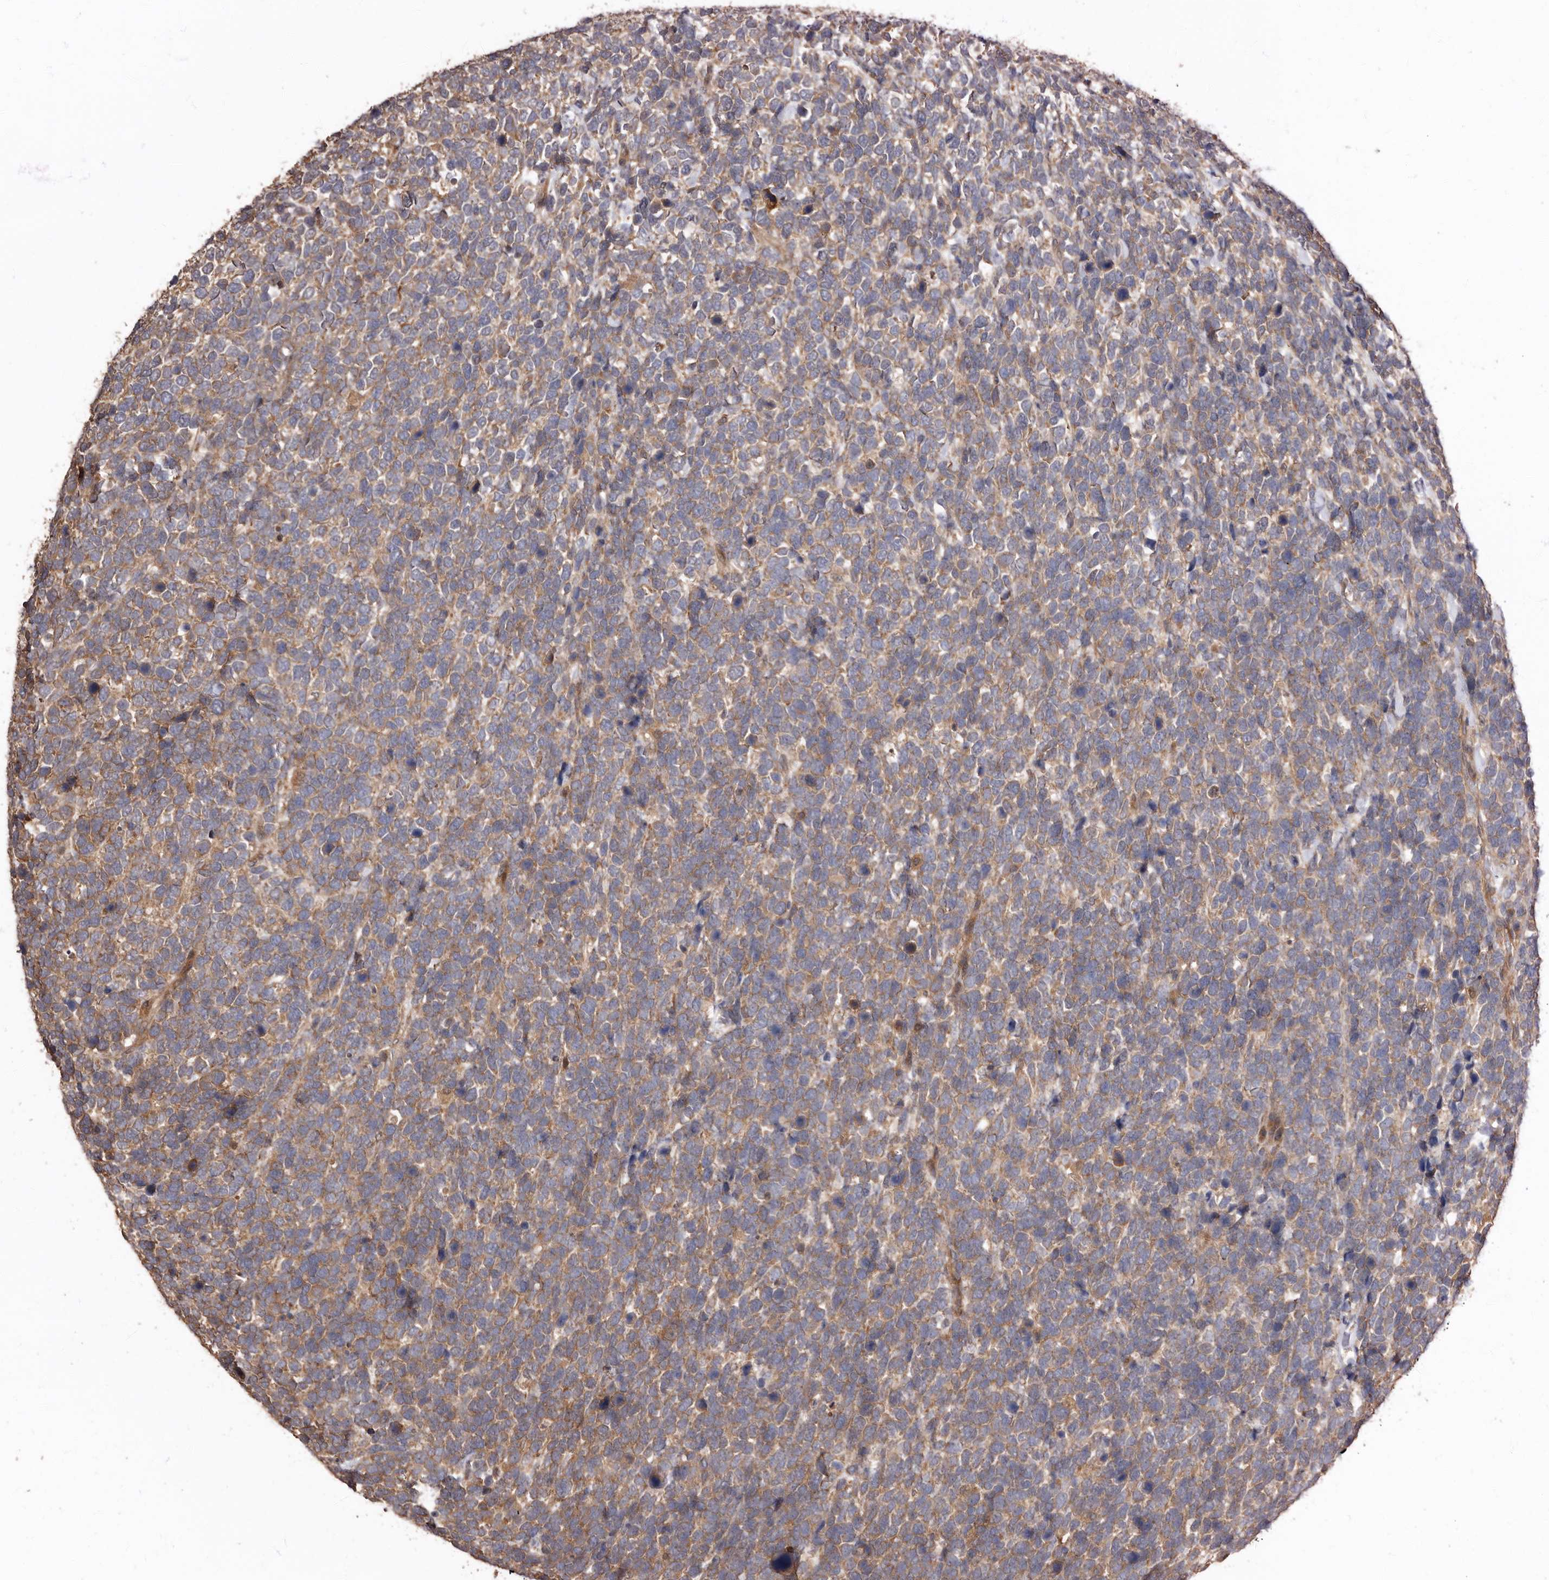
{"staining": {"intensity": "moderate", "quantity": ">75%", "location": "cytoplasmic/membranous"}, "tissue": "urothelial cancer", "cell_type": "Tumor cells", "image_type": "cancer", "snomed": [{"axis": "morphology", "description": "Urothelial carcinoma, High grade"}, {"axis": "topography", "description": "Urinary bladder"}], "caption": "There is medium levels of moderate cytoplasmic/membranous positivity in tumor cells of urothelial cancer, as demonstrated by immunohistochemical staining (brown color).", "gene": "COQ8B", "patient": {"sex": "female", "age": 80}}